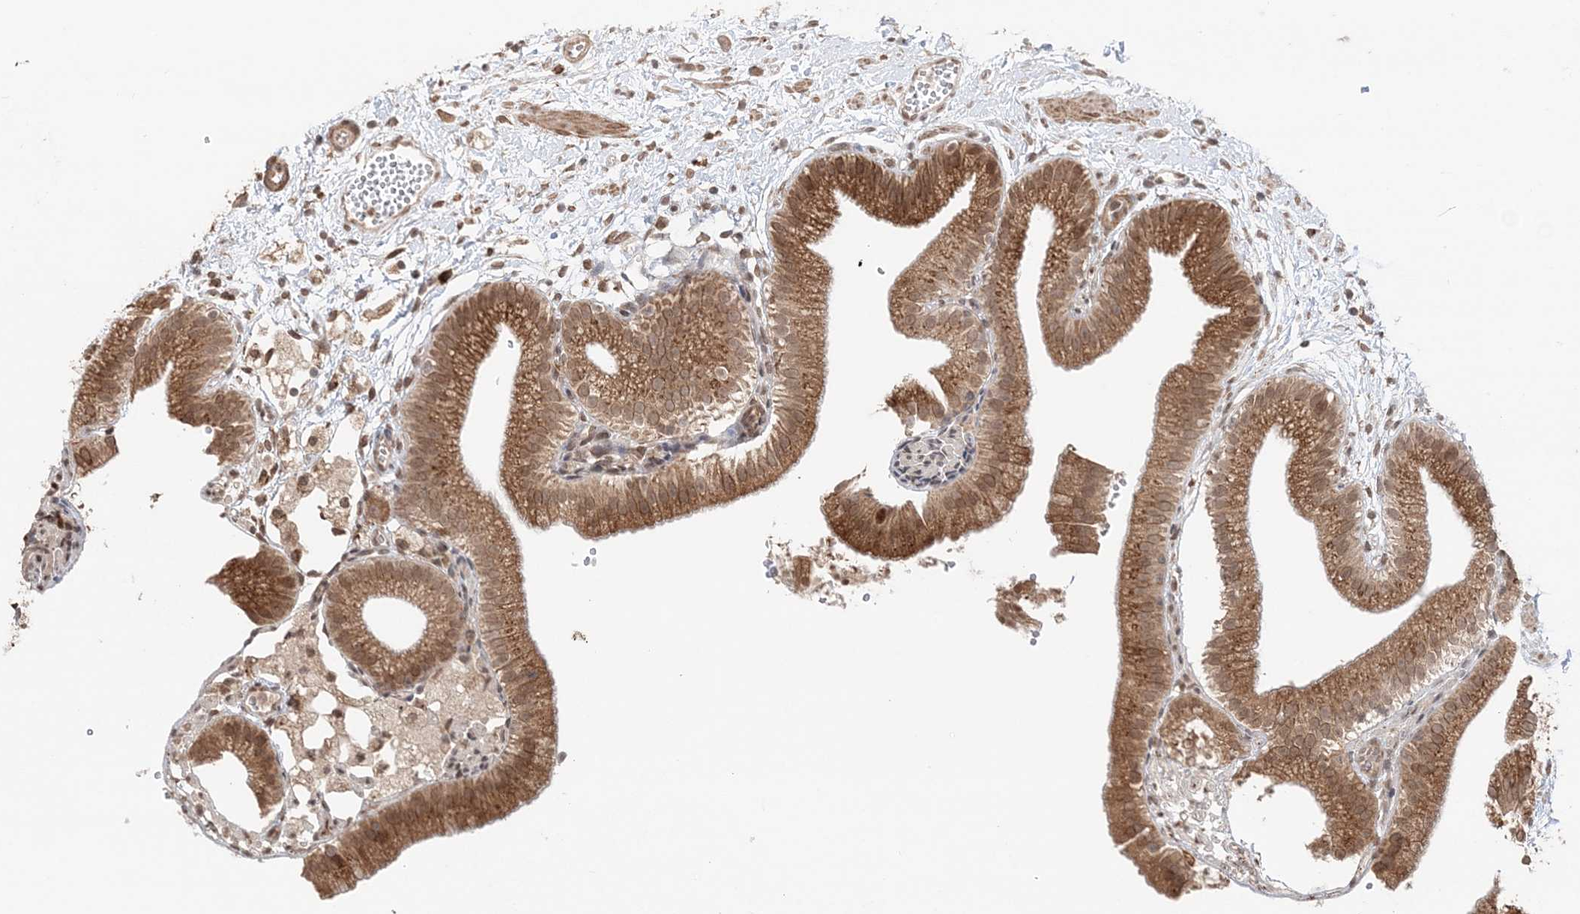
{"staining": {"intensity": "moderate", "quantity": ">75%", "location": "cytoplasmic/membranous"}, "tissue": "gallbladder", "cell_type": "Glandular cells", "image_type": "normal", "snomed": [{"axis": "morphology", "description": "Normal tissue, NOS"}, {"axis": "topography", "description": "Gallbladder"}], "caption": "Human gallbladder stained with a brown dye demonstrates moderate cytoplasmic/membranous positive staining in about >75% of glandular cells.", "gene": "TMED10", "patient": {"sex": "male", "age": 55}}